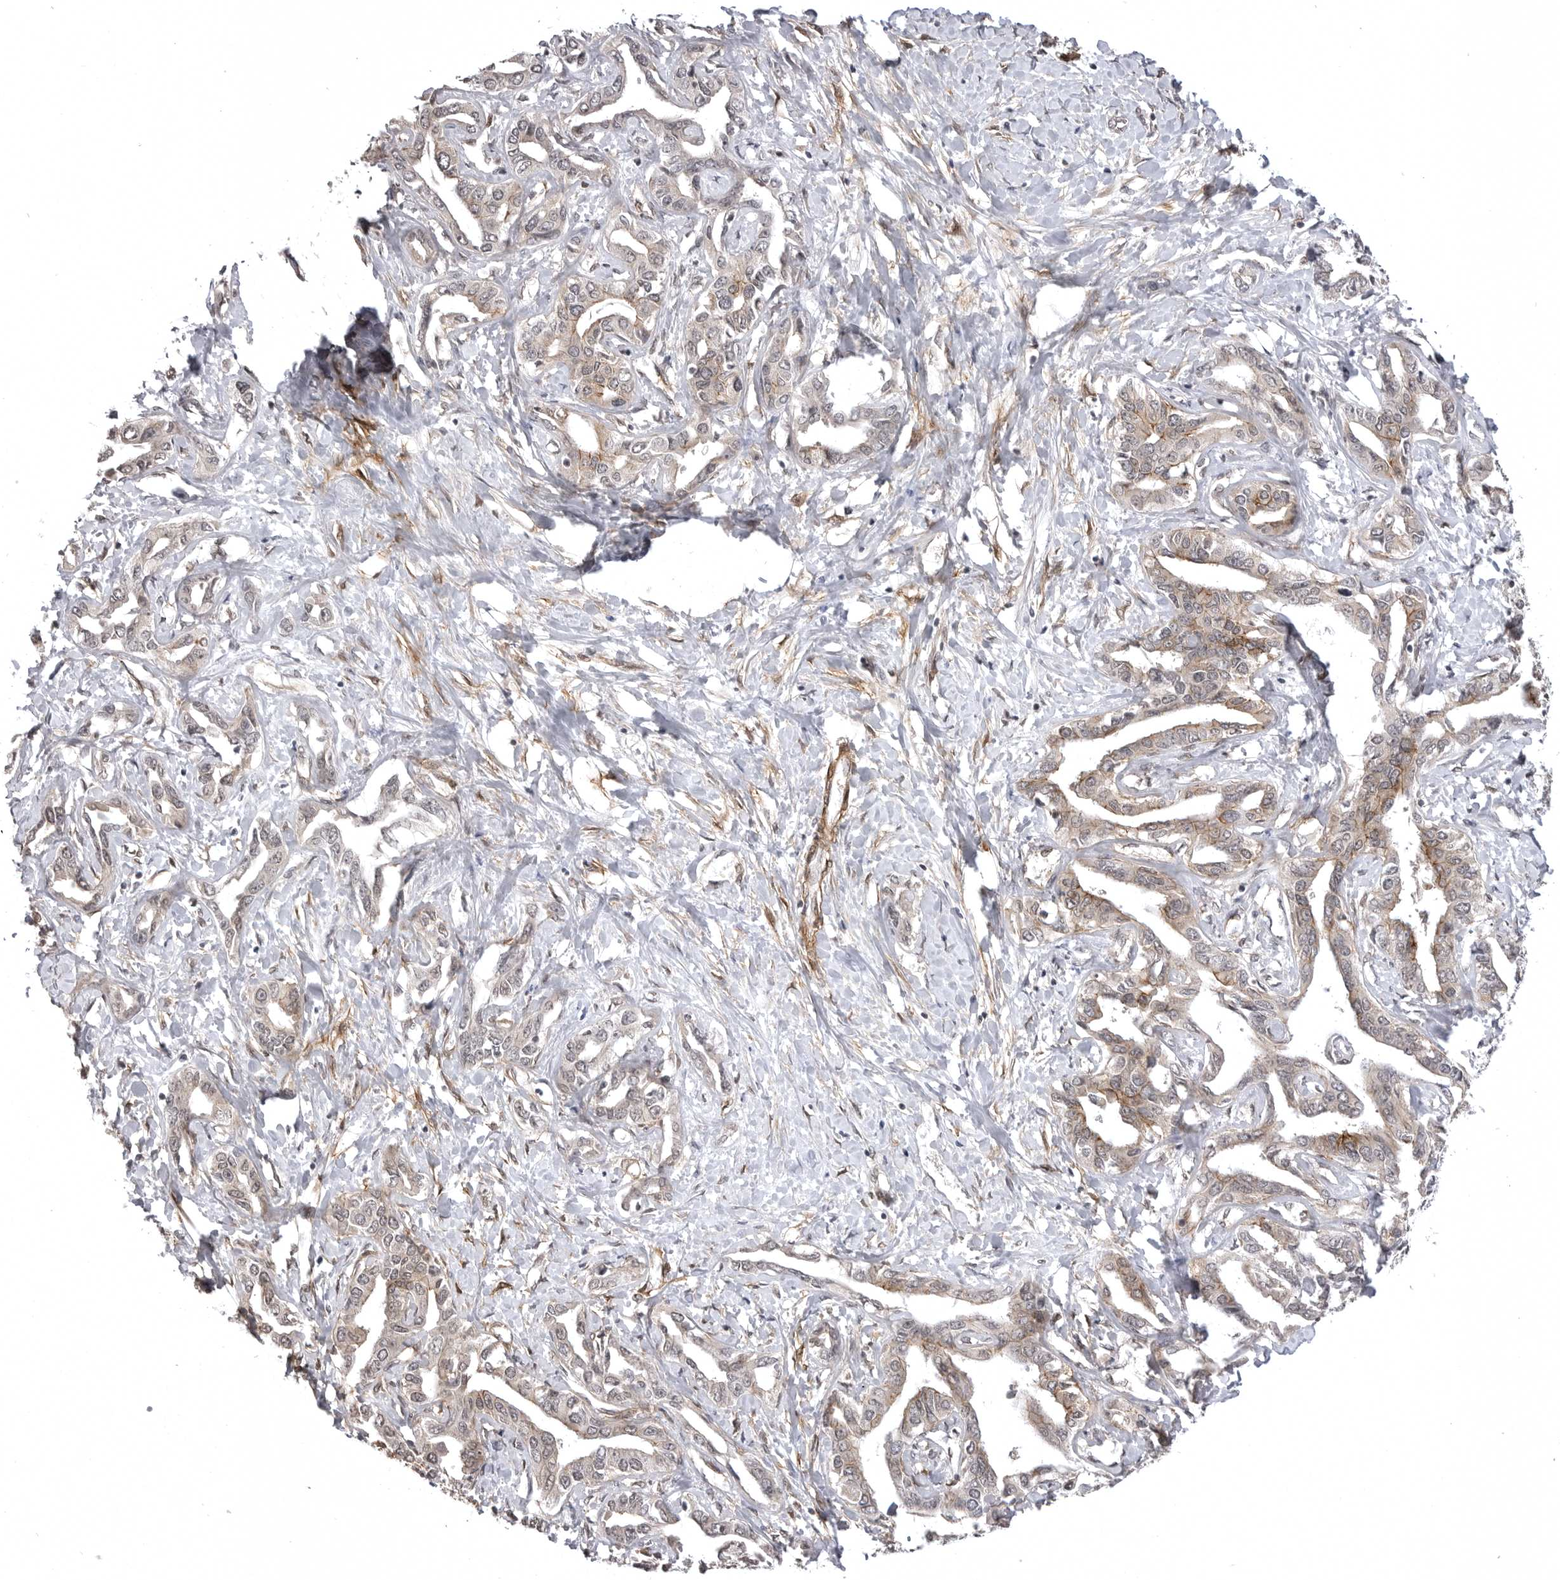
{"staining": {"intensity": "moderate", "quantity": "25%-75%", "location": "cytoplasmic/membranous"}, "tissue": "liver cancer", "cell_type": "Tumor cells", "image_type": "cancer", "snomed": [{"axis": "morphology", "description": "Cholangiocarcinoma"}, {"axis": "topography", "description": "Liver"}], "caption": "Protein expression analysis of cholangiocarcinoma (liver) demonstrates moderate cytoplasmic/membranous positivity in about 25%-75% of tumor cells.", "gene": "SORBS1", "patient": {"sex": "male", "age": 59}}